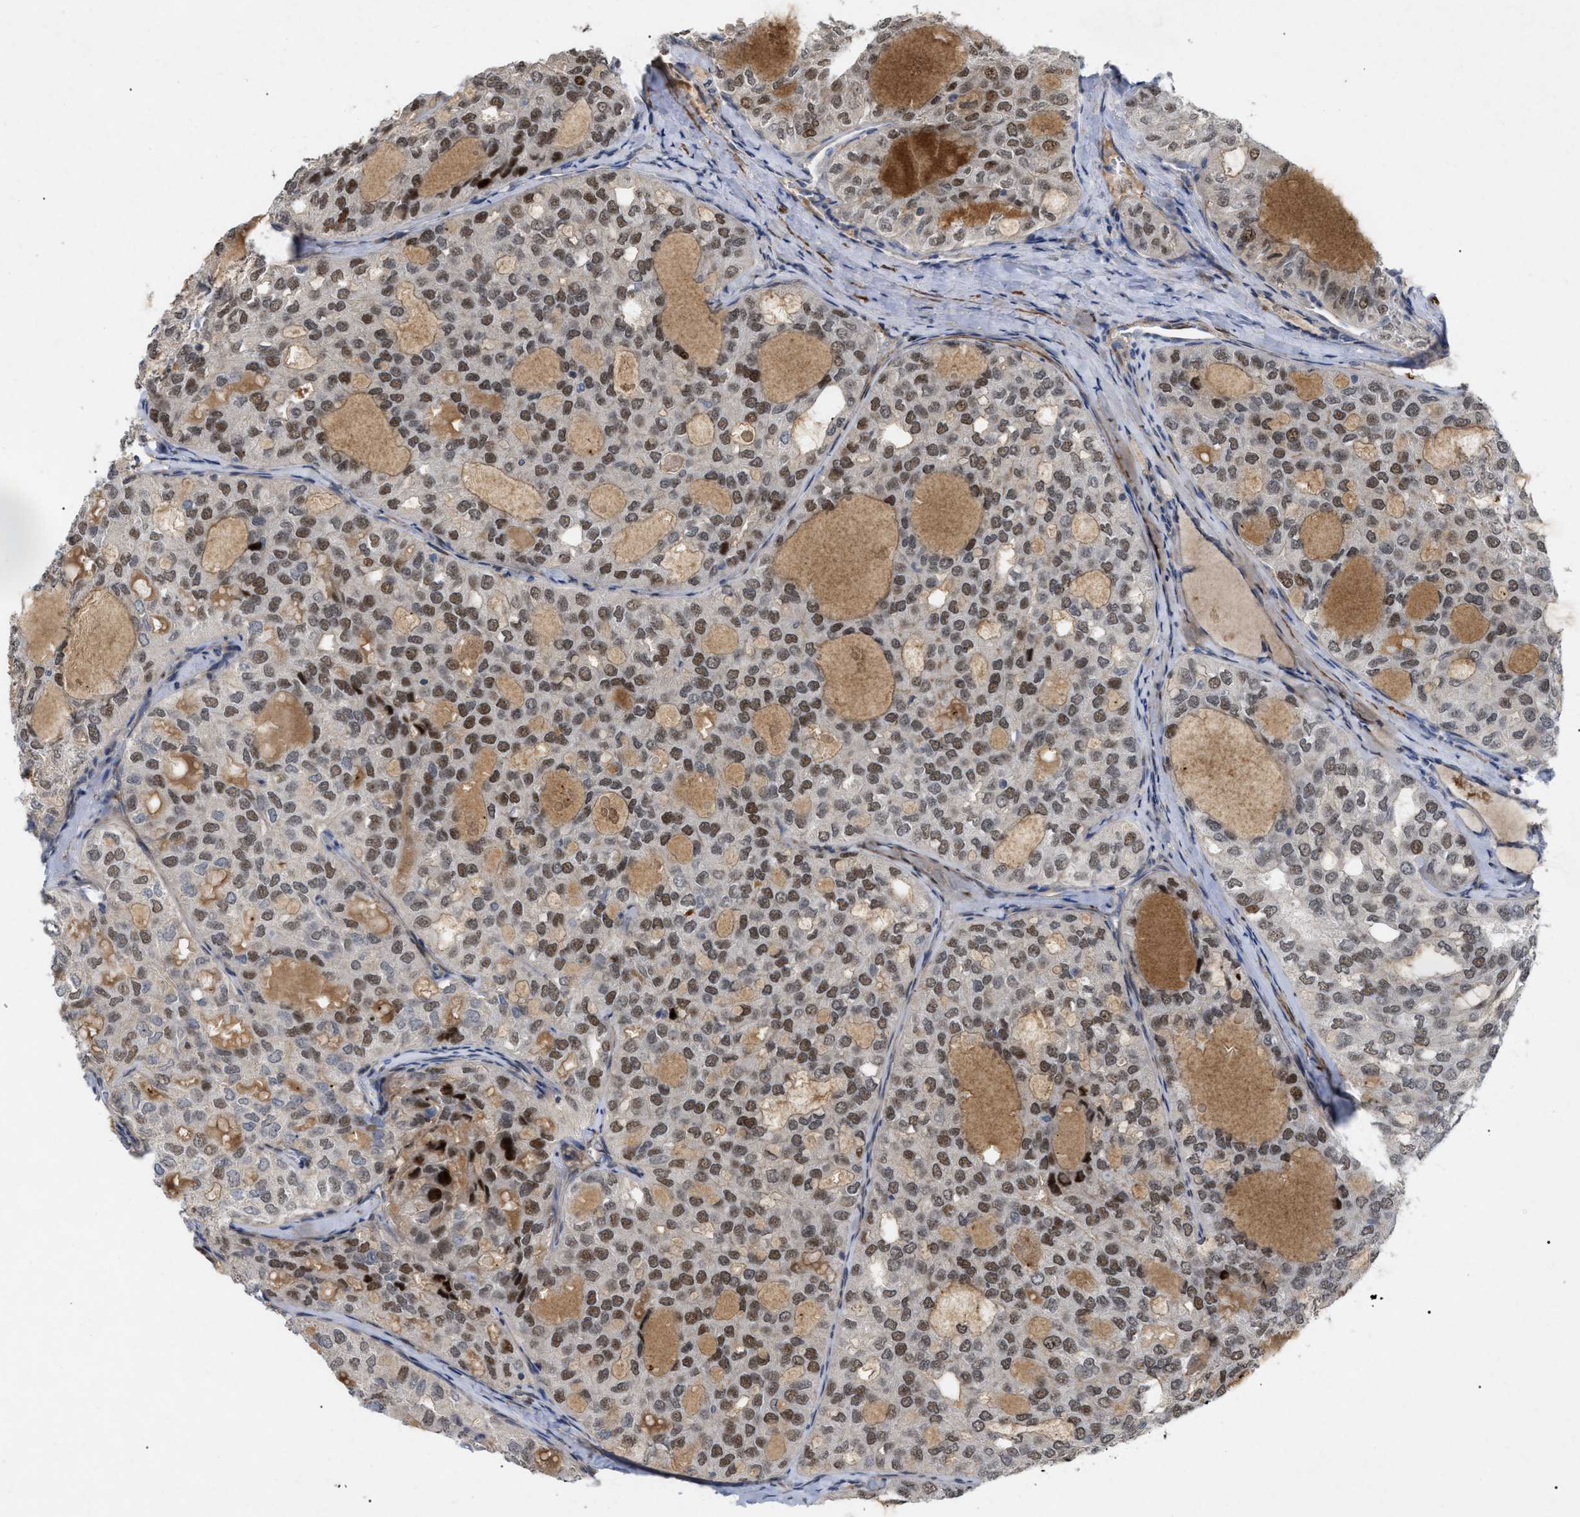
{"staining": {"intensity": "moderate", "quantity": ">75%", "location": "nuclear"}, "tissue": "thyroid cancer", "cell_type": "Tumor cells", "image_type": "cancer", "snomed": [{"axis": "morphology", "description": "Follicular adenoma carcinoma, NOS"}, {"axis": "topography", "description": "Thyroid gland"}], "caption": "Approximately >75% of tumor cells in follicular adenoma carcinoma (thyroid) reveal moderate nuclear protein staining as visualized by brown immunohistochemical staining.", "gene": "ST6GALNAC6", "patient": {"sex": "male", "age": 75}}